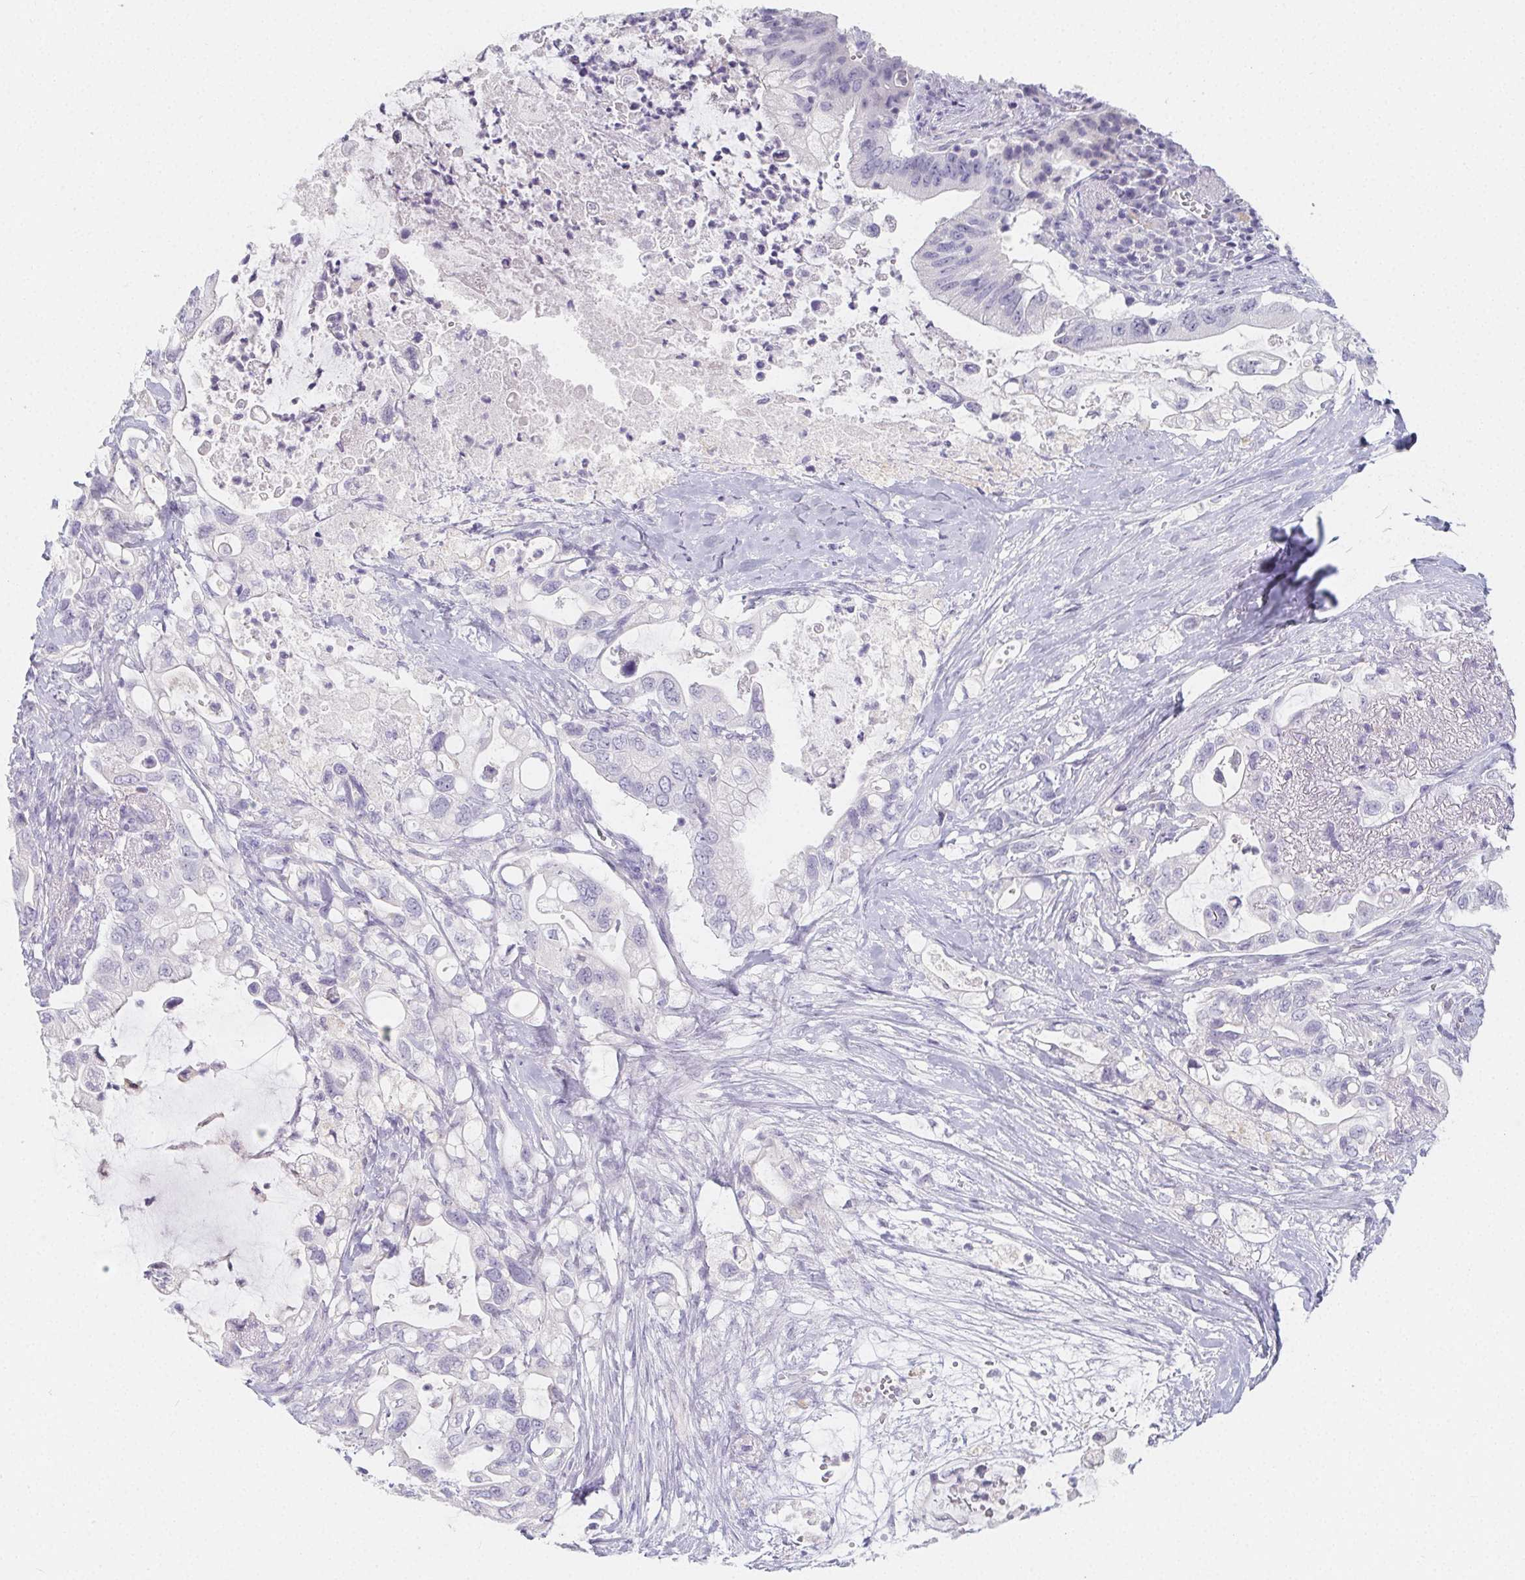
{"staining": {"intensity": "negative", "quantity": "none", "location": "none"}, "tissue": "pancreatic cancer", "cell_type": "Tumor cells", "image_type": "cancer", "snomed": [{"axis": "morphology", "description": "Adenocarcinoma, NOS"}, {"axis": "topography", "description": "Pancreas"}], "caption": "This is an immunohistochemistry (IHC) image of adenocarcinoma (pancreatic). There is no staining in tumor cells.", "gene": "GLIPR1L1", "patient": {"sex": "female", "age": 72}}